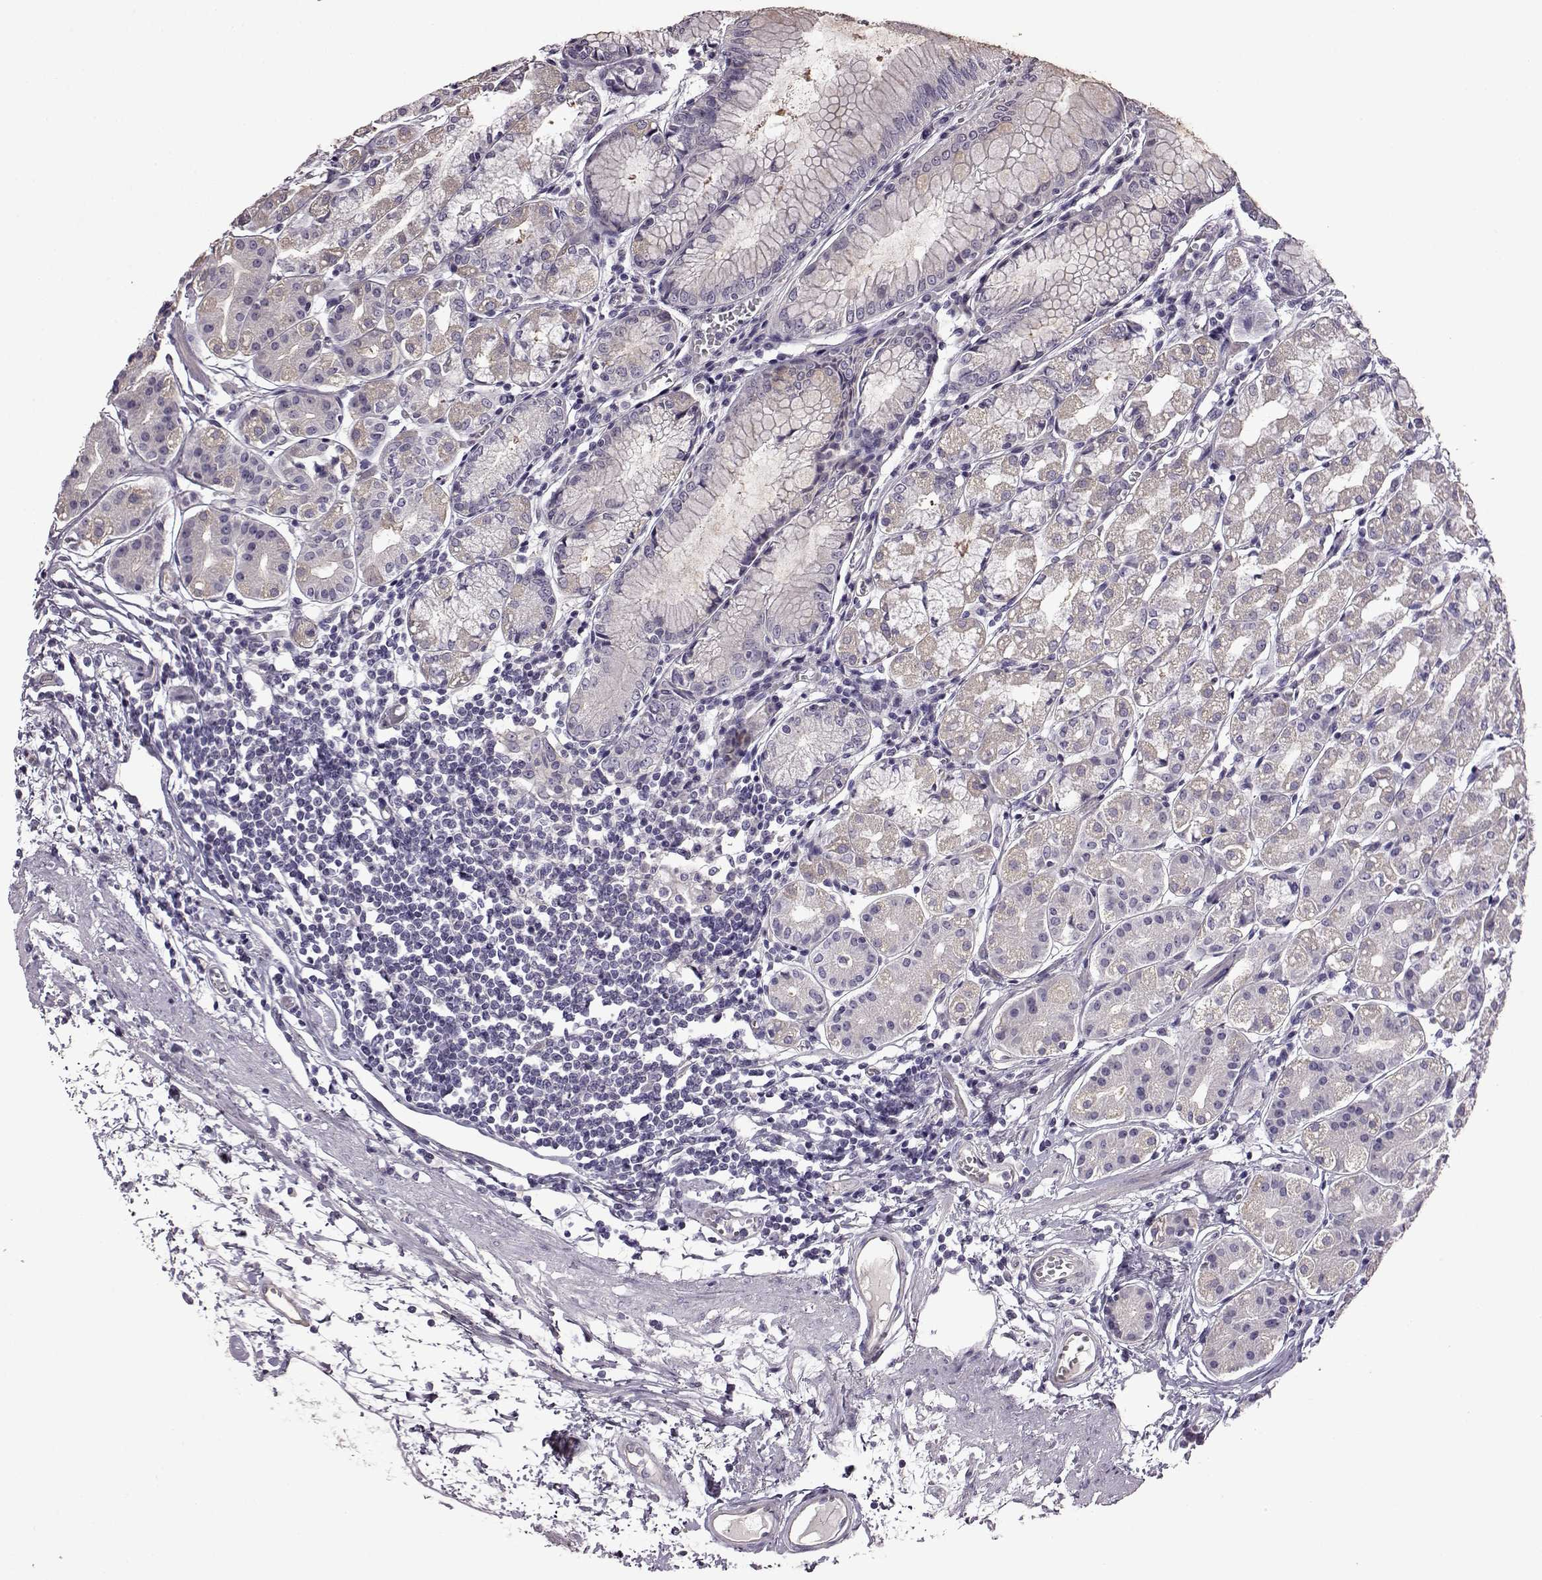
{"staining": {"intensity": "negative", "quantity": "none", "location": "none"}, "tissue": "stomach", "cell_type": "Glandular cells", "image_type": "normal", "snomed": [{"axis": "morphology", "description": "Normal tissue, NOS"}, {"axis": "topography", "description": "Skeletal muscle"}, {"axis": "topography", "description": "Stomach"}], "caption": "Immunohistochemistry (IHC) of benign stomach demonstrates no positivity in glandular cells.", "gene": "EDDM3B", "patient": {"sex": "female", "age": 57}}